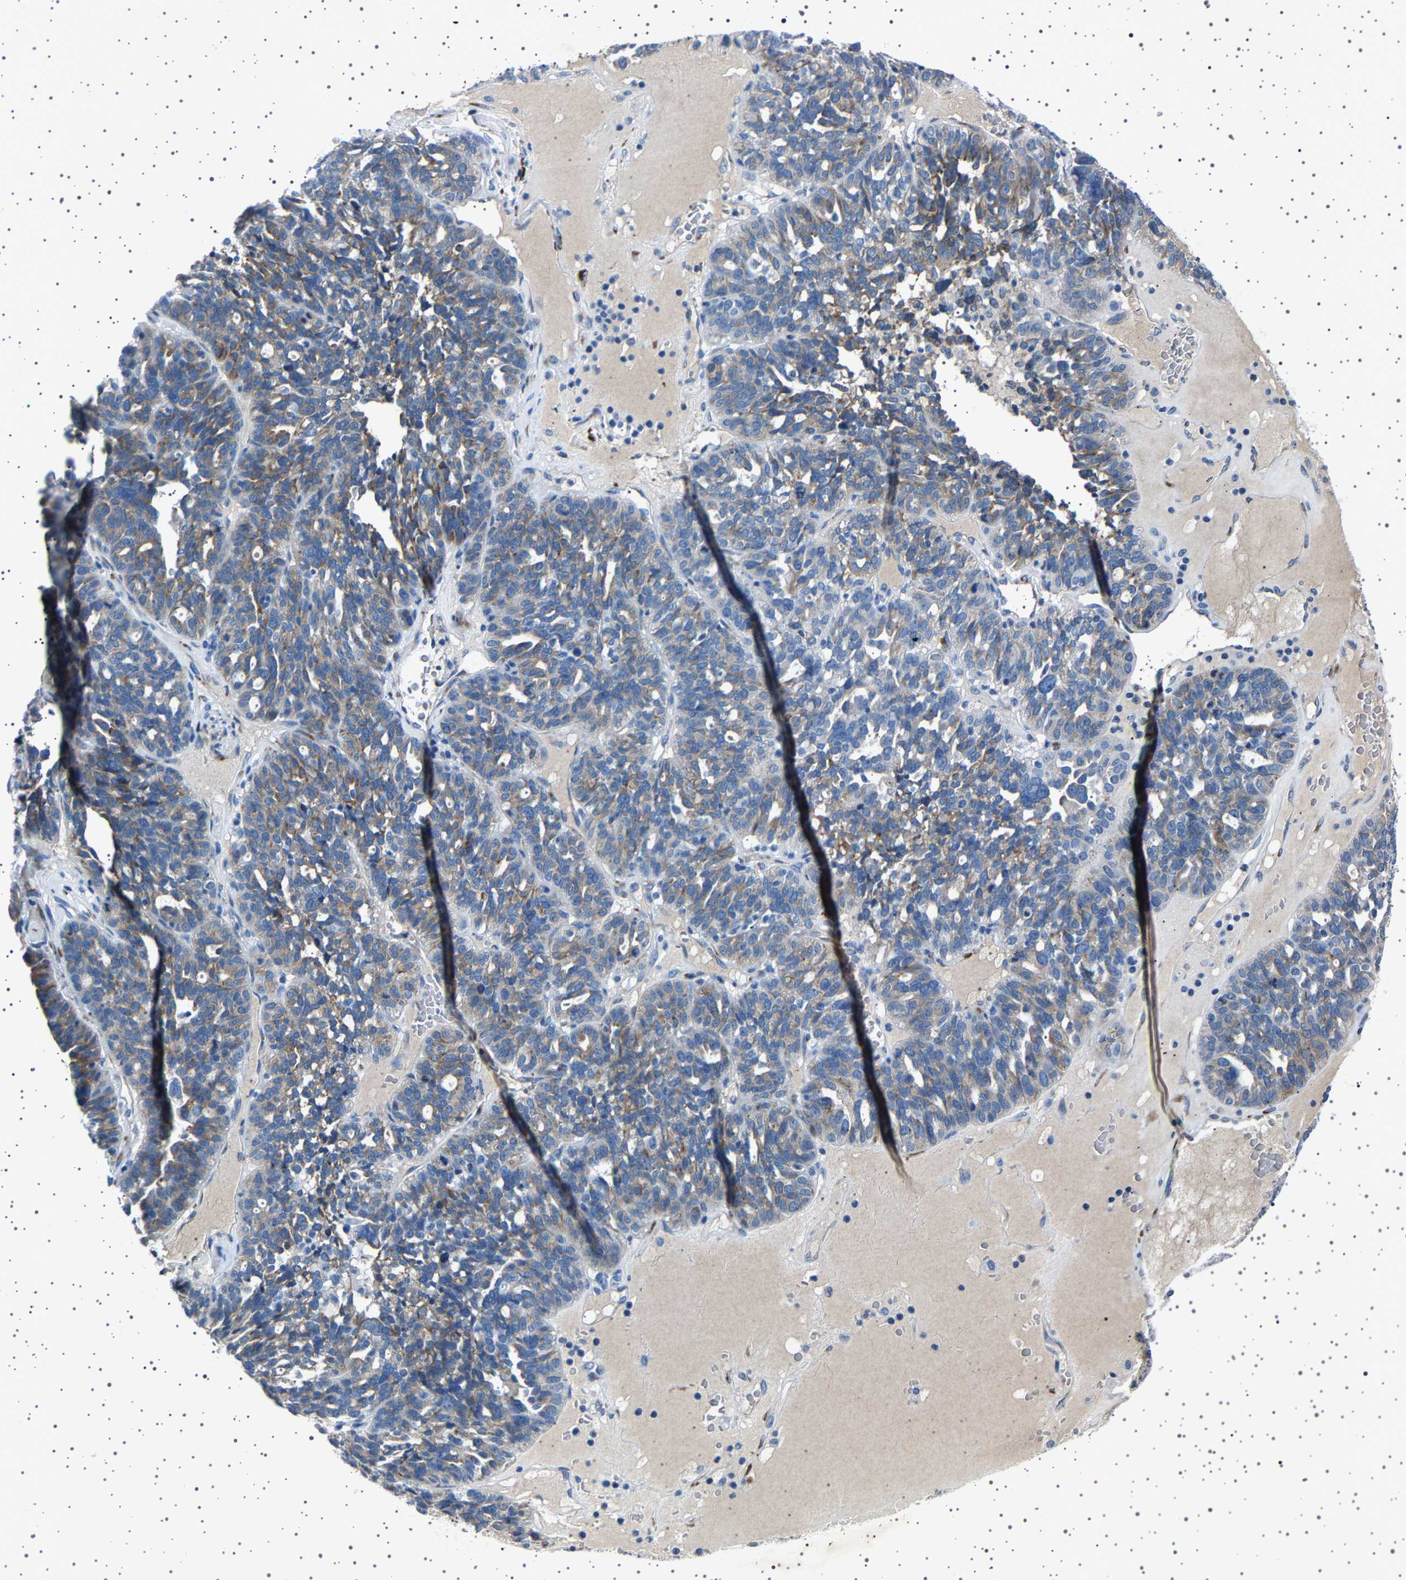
{"staining": {"intensity": "weak", "quantity": ">75%", "location": "cytoplasmic/membranous"}, "tissue": "ovarian cancer", "cell_type": "Tumor cells", "image_type": "cancer", "snomed": [{"axis": "morphology", "description": "Cystadenocarcinoma, serous, NOS"}, {"axis": "topography", "description": "Ovary"}], "caption": "A photomicrograph showing weak cytoplasmic/membranous staining in approximately >75% of tumor cells in ovarian serous cystadenocarcinoma, as visualized by brown immunohistochemical staining.", "gene": "FTCD", "patient": {"sex": "female", "age": 59}}